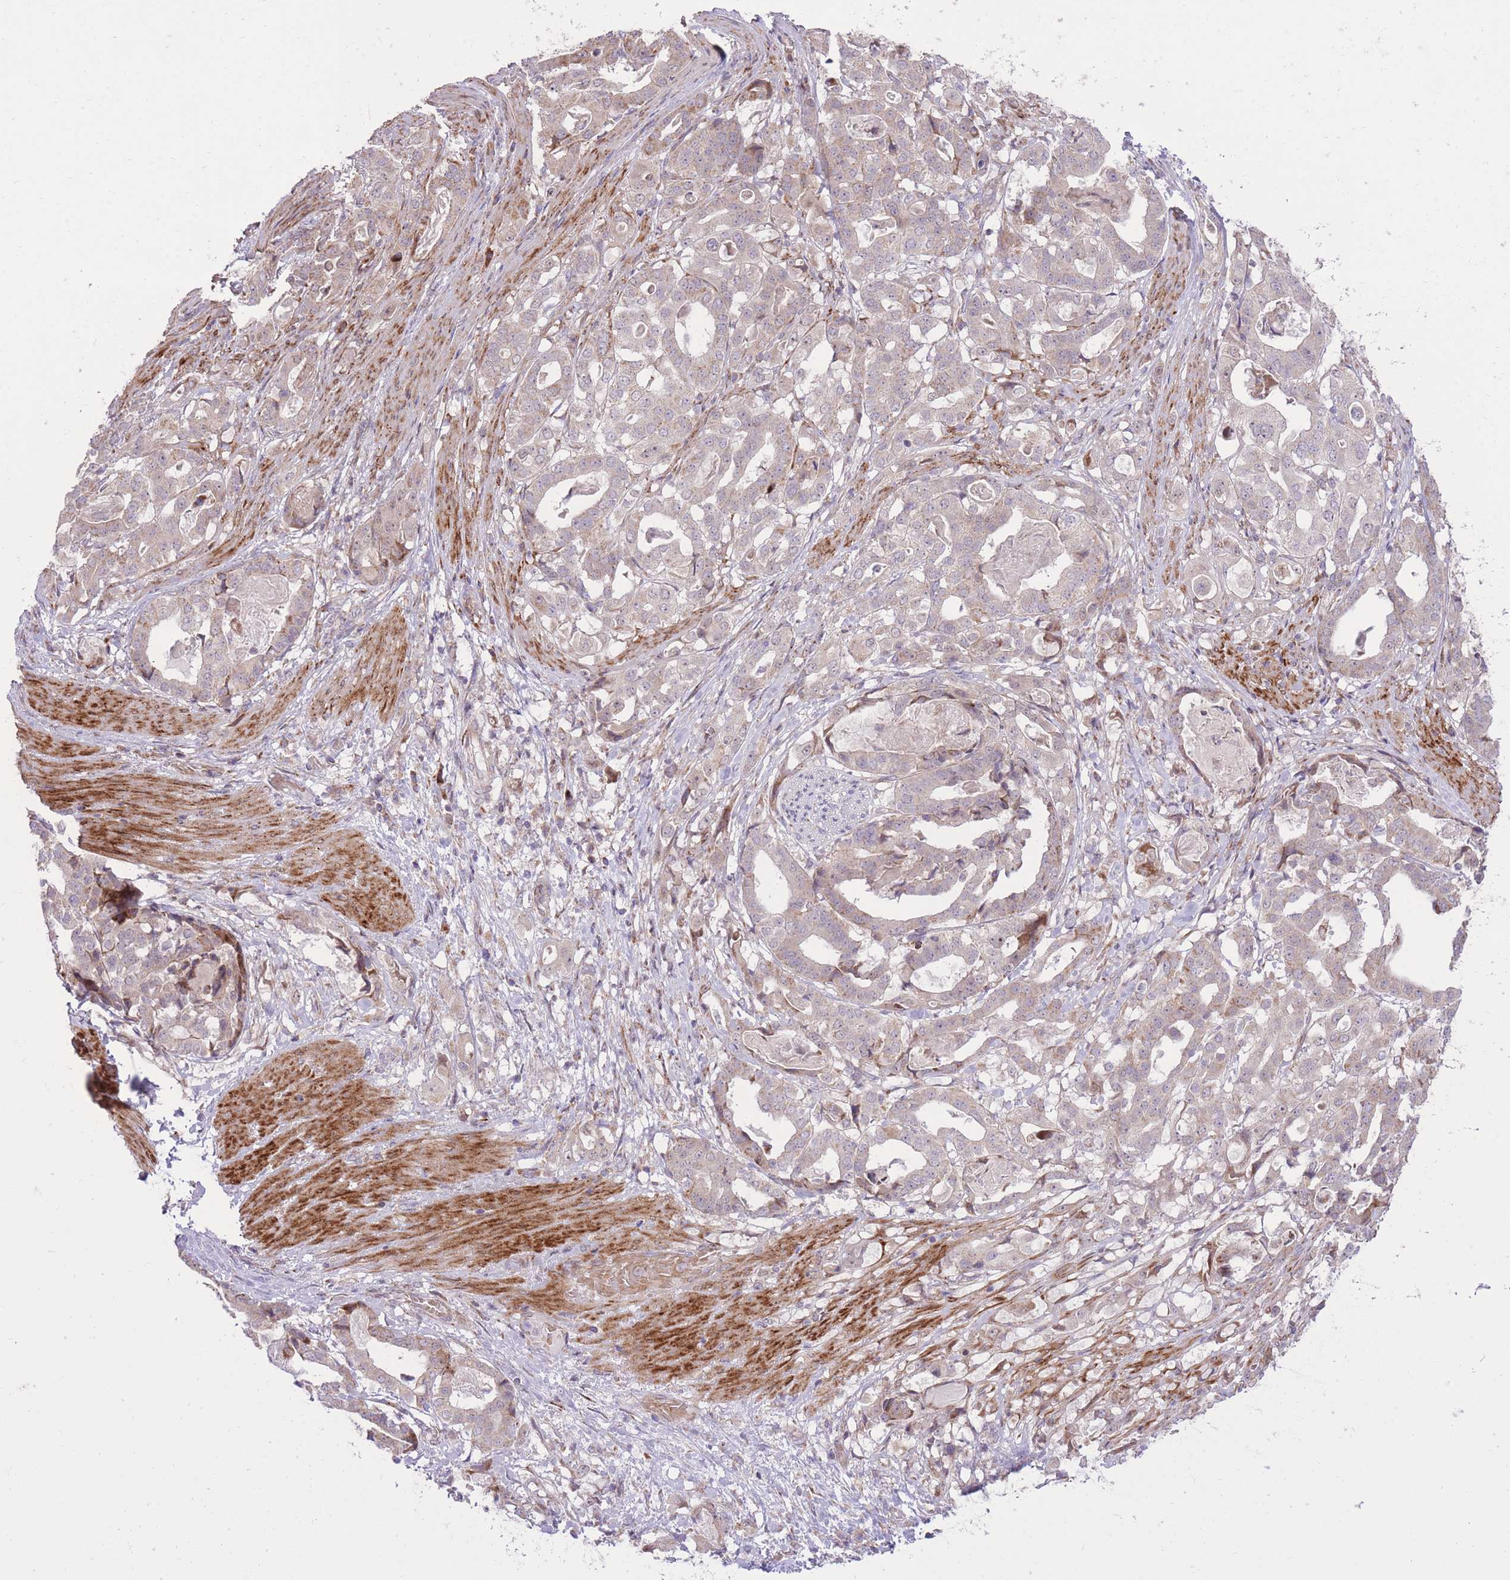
{"staining": {"intensity": "weak", "quantity": "25%-75%", "location": "cytoplasmic/membranous"}, "tissue": "stomach cancer", "cell_type": "Tumor cells", "image_type": "cancer", "snomed": [{"axis": "morphology", "description": "Adenocarcinoma, NOS"}, {"axis": "topography", "description": "Stomach"}], "caption": "Stomach cancer (adenocarcinoma) stained with a protein marker exhibits weak staining in tumor cells.", "gene": "SLC4A4", "patient": {"sex": "male", "age": 48}}